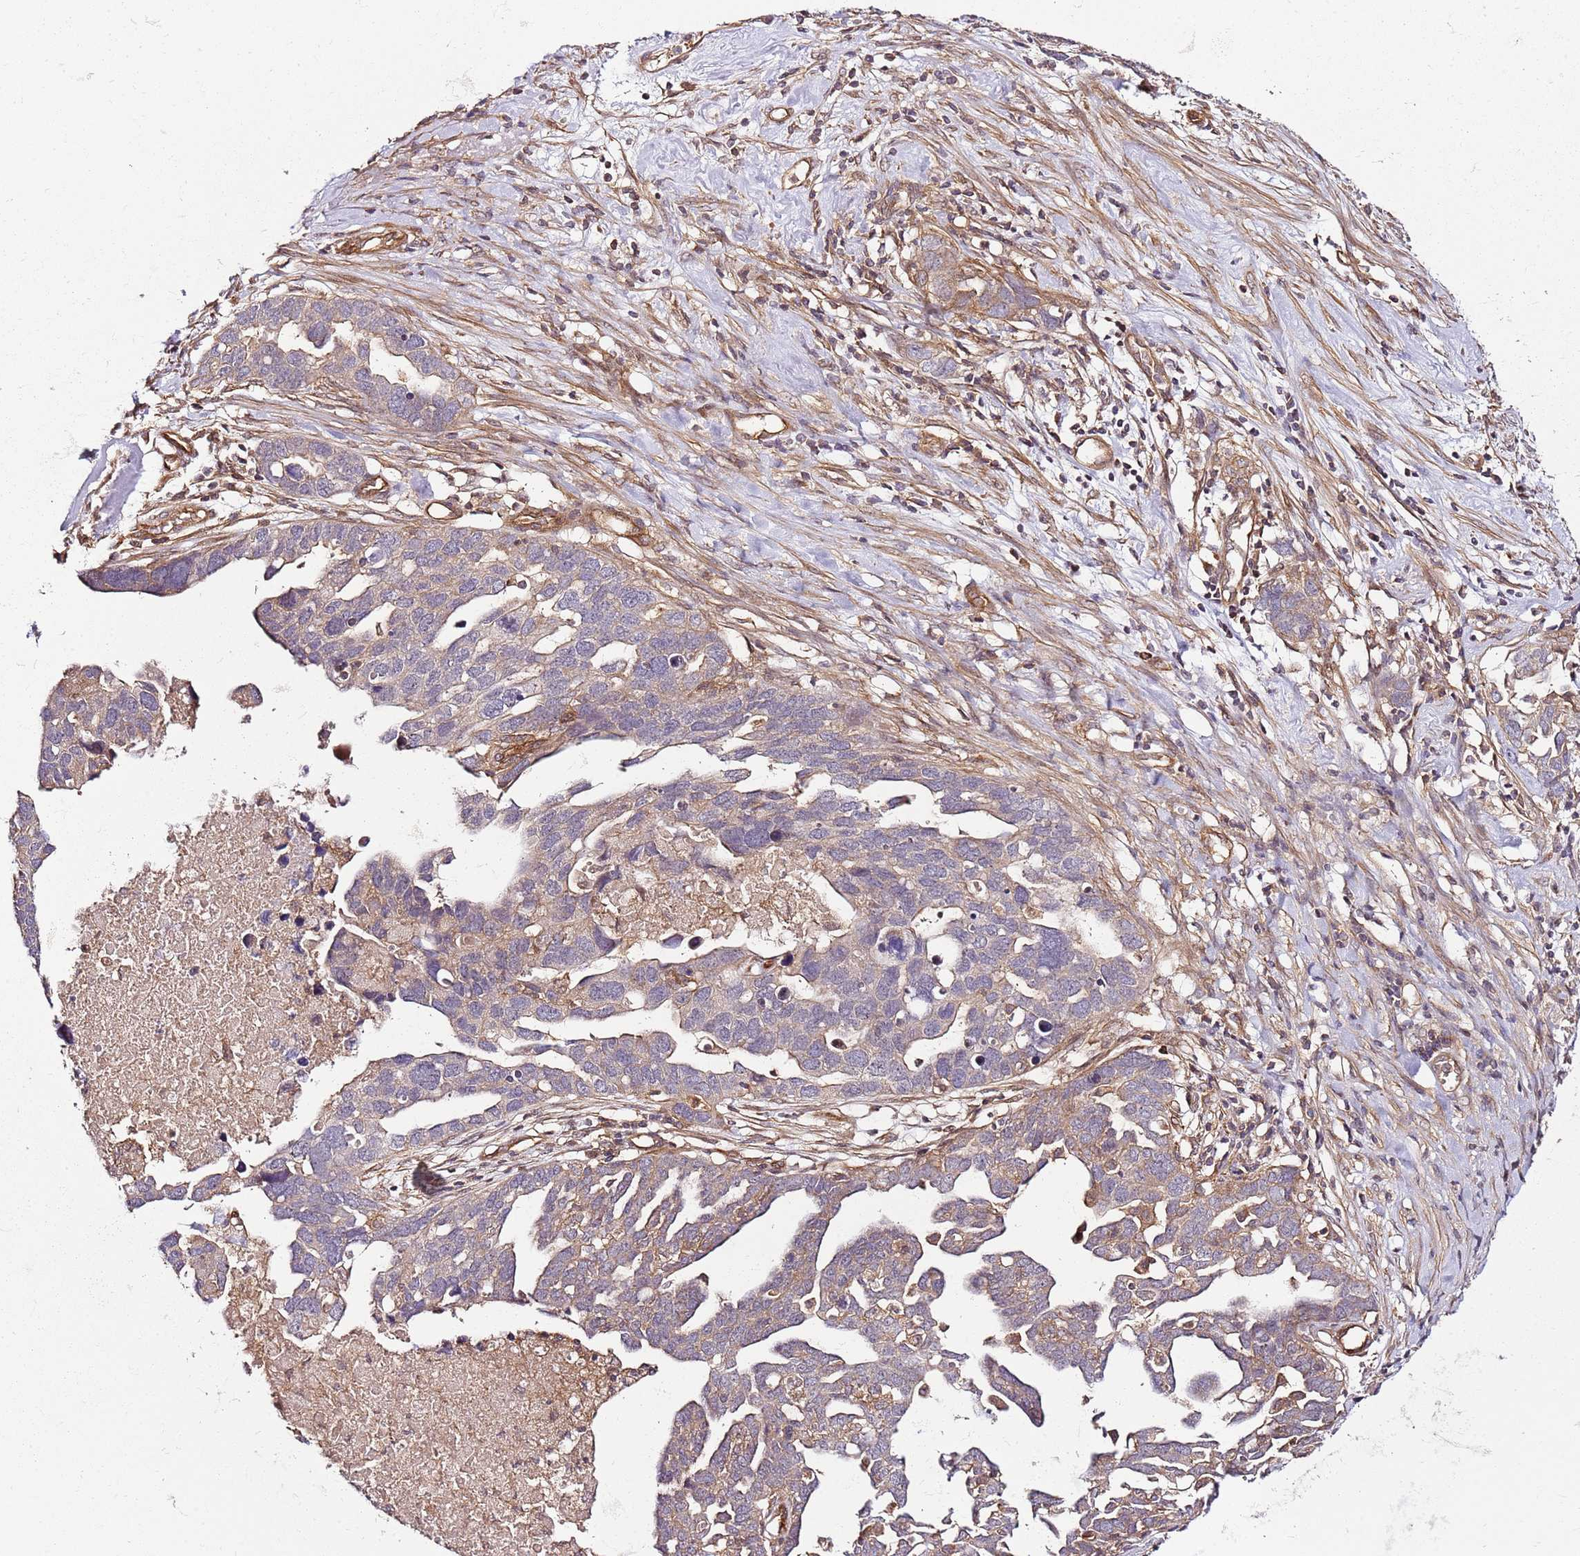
{"staining": {"intensity": "weak", "quantity": "<25%", "location": "nuclear"}, "tissue": "ovarian cancer", "cell_type": "Tumor cells", "image_type": "cancer", "snomed": [{"axis": "morphology", "description": "Cystadenocarcinoma, serous, NOS"}, {"axis": "topography", "description": "Ovary"}], "caption": "A micrograph of human ovarian cancer (serous cystadenocarcinoma) is negative for staining in tumor cells.", "gene": "CCNYL1", "patient": {"sex": "female", "age": 54}}